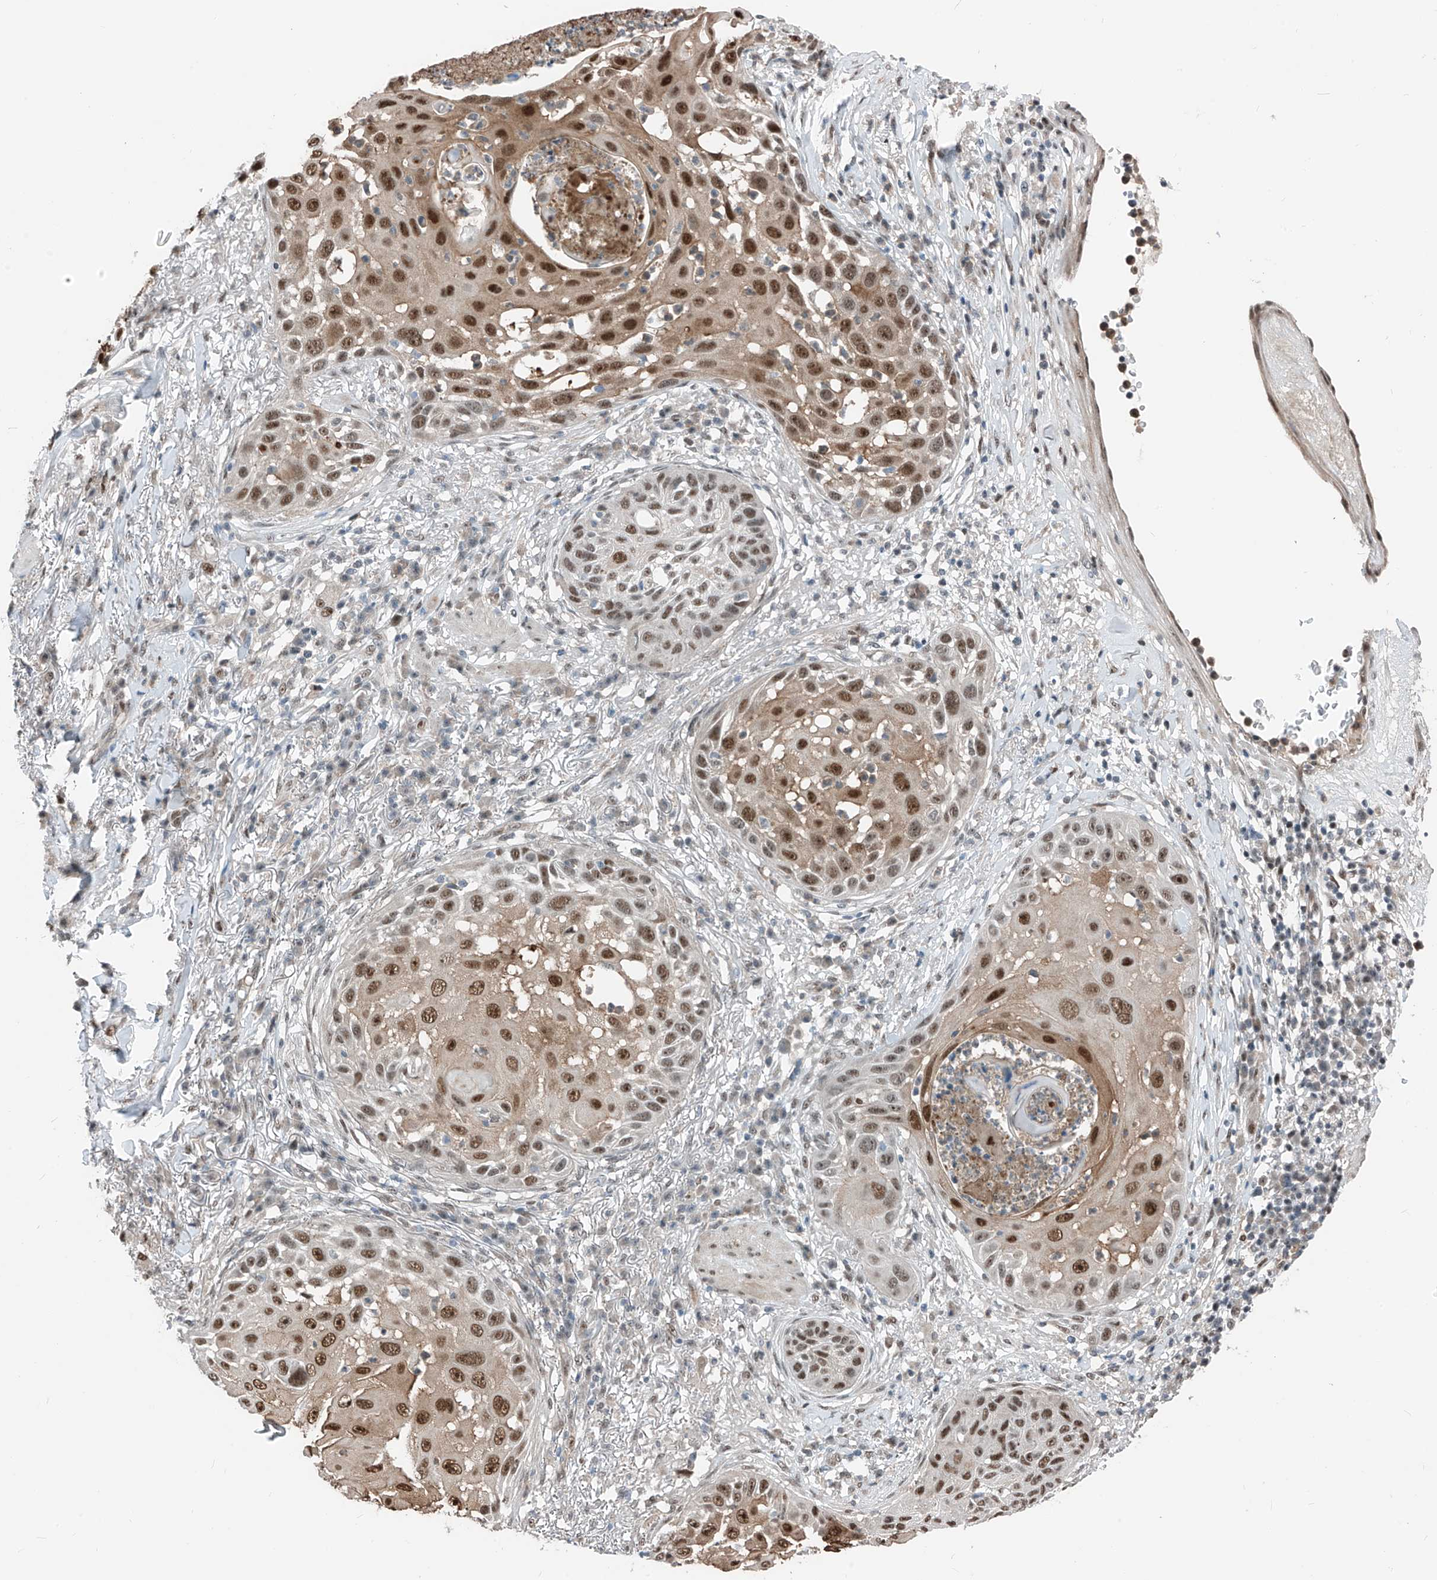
{"staining": {"intensity": "moderate", "quantity": ">75%", "location": "nuclear"}, "tissue": "skin cancer", "cell_type": "Tumor cells", "image_type": "cancer", "snomed": [{"axis": "morphology", "description": "Squamous cell carcinoma, NOS"}, {"axis": "topography", "description": "Skin"}], "caption": "IHC of human skin squamous cell carcinoma demonstrates medium levels of moderate nuclear expression in approximately >75% of tumor cells. The staining is performed using DAB (3,3'-diaminobenzidine) brown chromogen to label protein expression. The nuclei are counter-stained blue using hematoxylin.", "gene": "RBP7", "patient": {"sex": "female", "age": 44}}